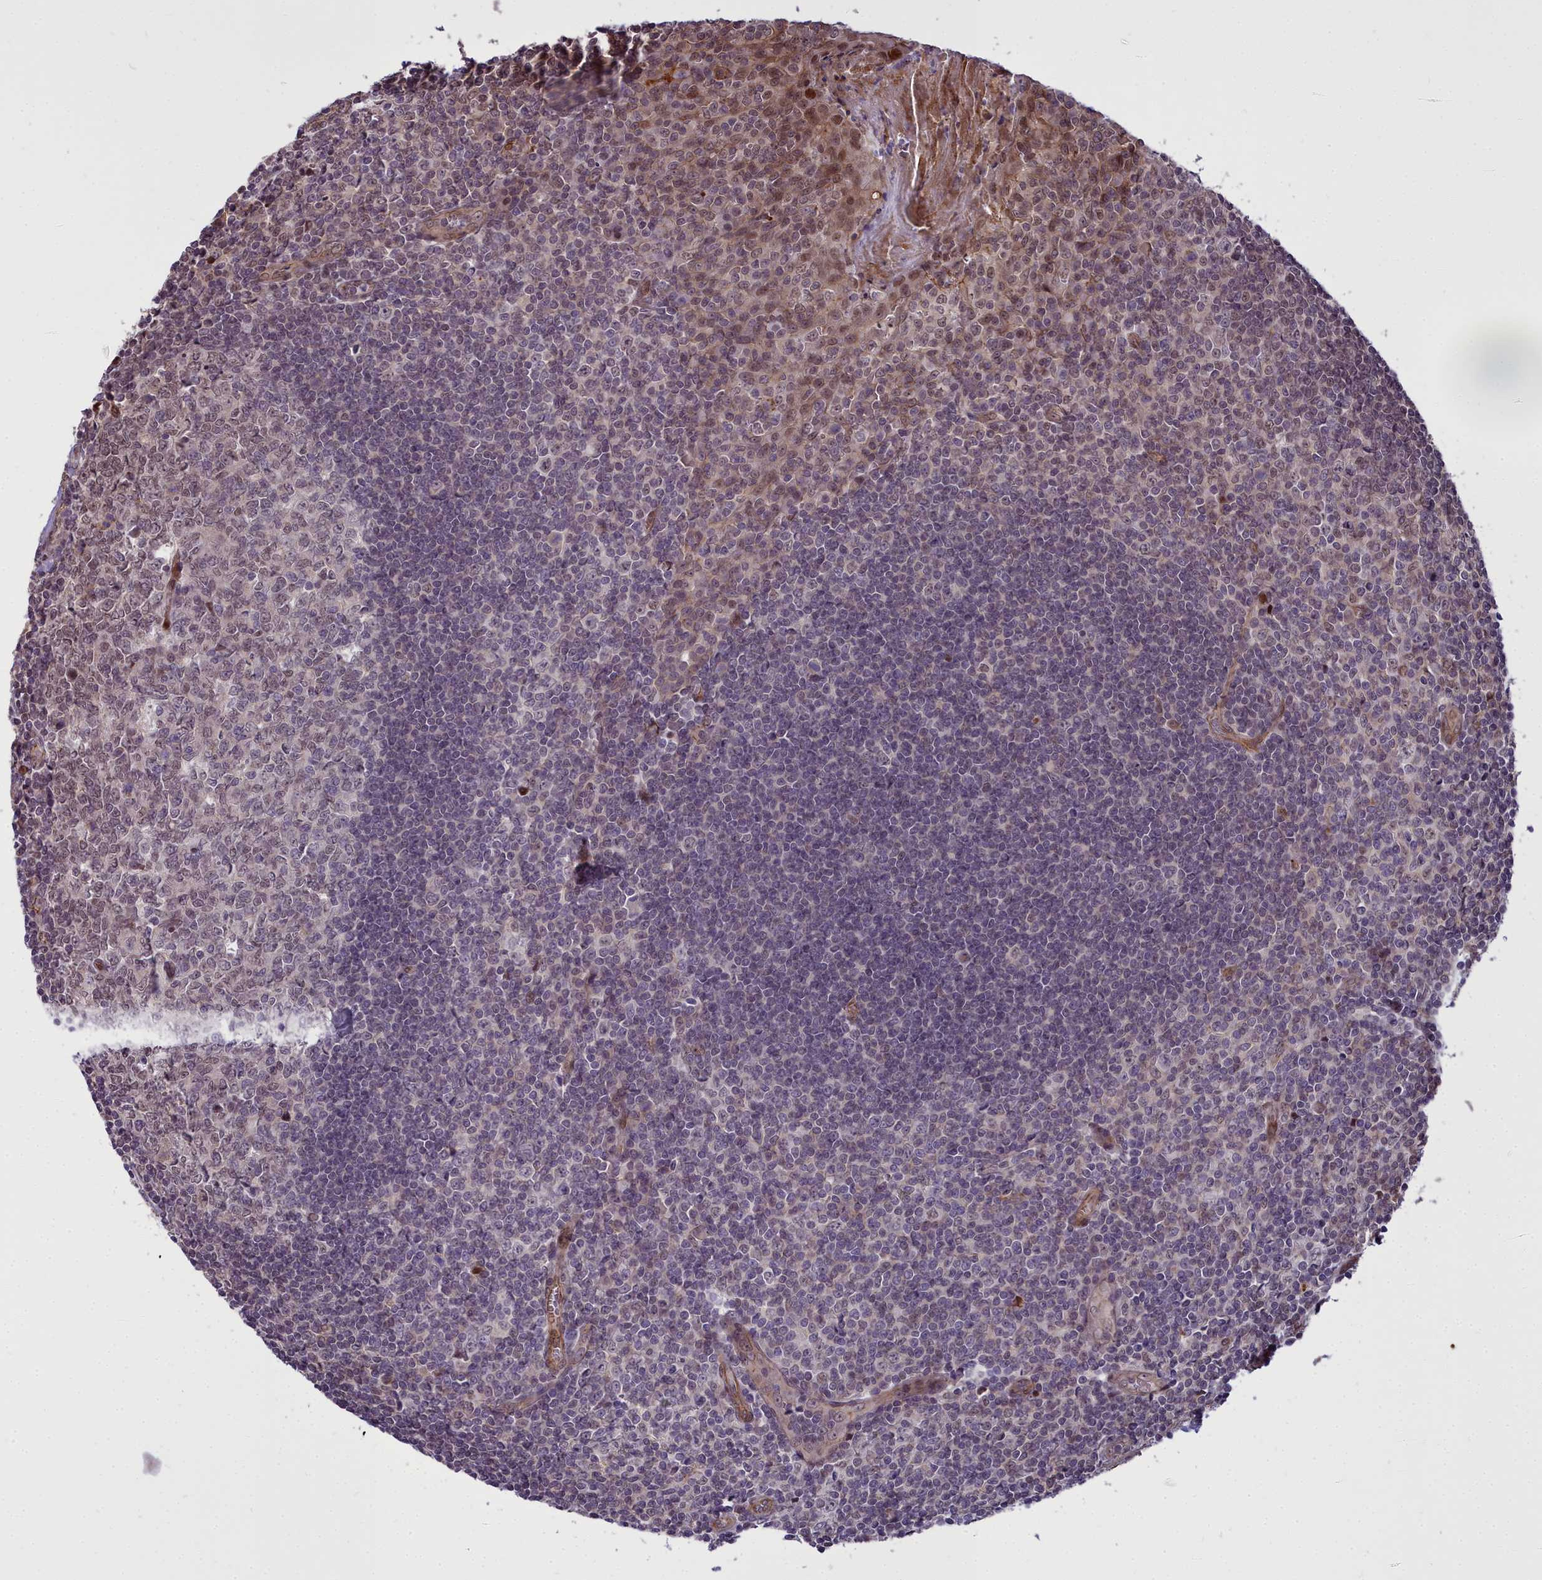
{"staining": {"intensity": "weak", "quantity": "<25%", "location": "nuclear"}, "tissue": "tonsil", "cell_type": "Germinal center cells", "image_type": "normal", "snomed": [{"axis": "morphology", "description": "Normal tissue, NOS"}, {"axis": "topography", "description": "Tonsil"}], "caption": "Immunohistochemistry (IHC) of normal tonsil displays no positivity in germinal center cells. (Stains: DAB immunohistochemistry (IHC) with hematoxylin counter stain, Microscopy: brightfield microscopy at high magnification).", "gene": "GLYATL3", "patient": {"sex": "male", "age": 27}}